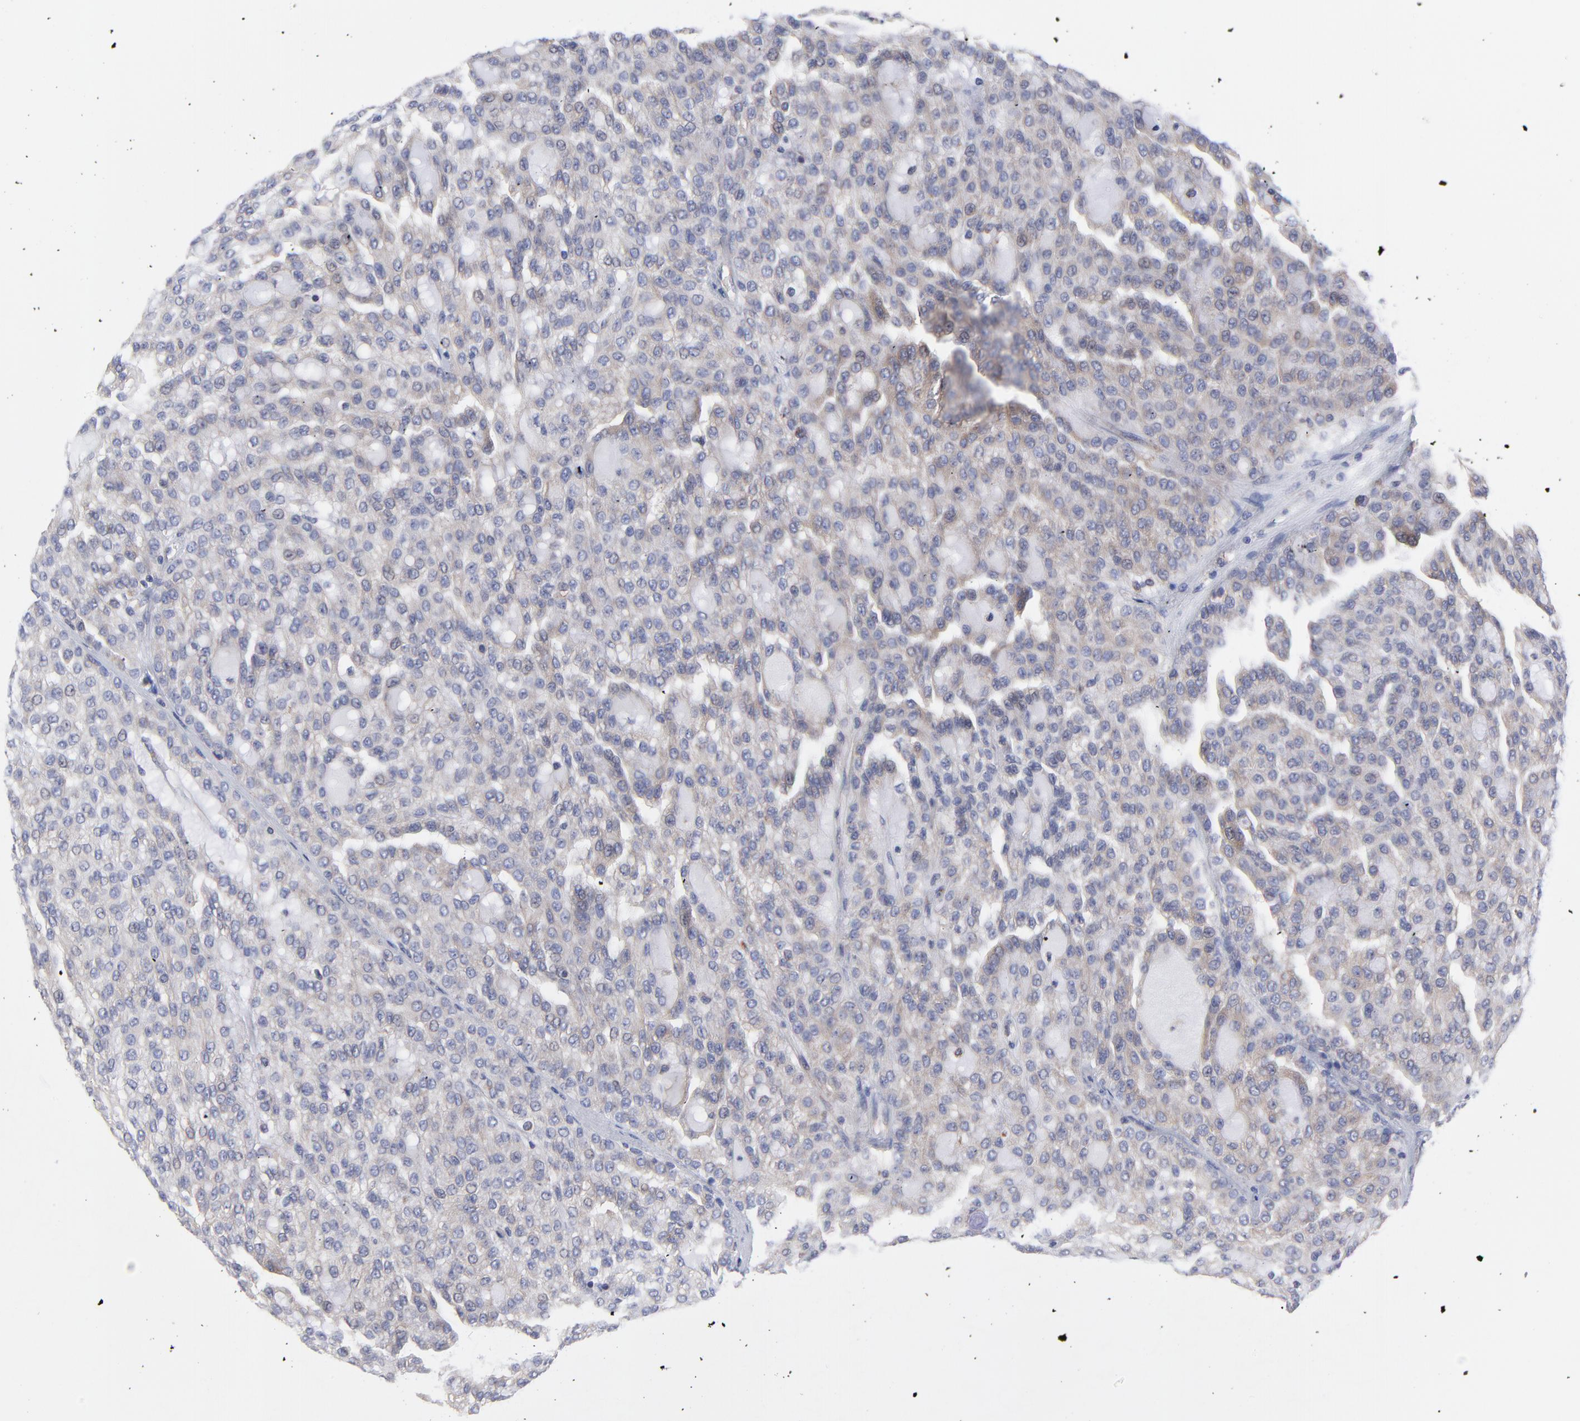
{"staining": {"intensity": "weak", "quantity": ">75%", "location": "cytoplasmic/membranous"}, "tissue": "renal cancer", "cell_type": "Tumor cells", "image_type": "cancer", "snomed": [{"axis": "morphology", "description": "Adenocarcinoma, NOS"}, {"axis": "topography", "description": "Kidney"}], "caption": "Immunohistochemical staining of adenocarcinoma (renal) displays weak cytoplasmic/membranous protein staining in approximately >75% of tumor cells. The protein is shown in brown color, while the nuclei are stained blue.", "gene": "MOSPD2", "patient": {"sex": "male", "age": 63}}